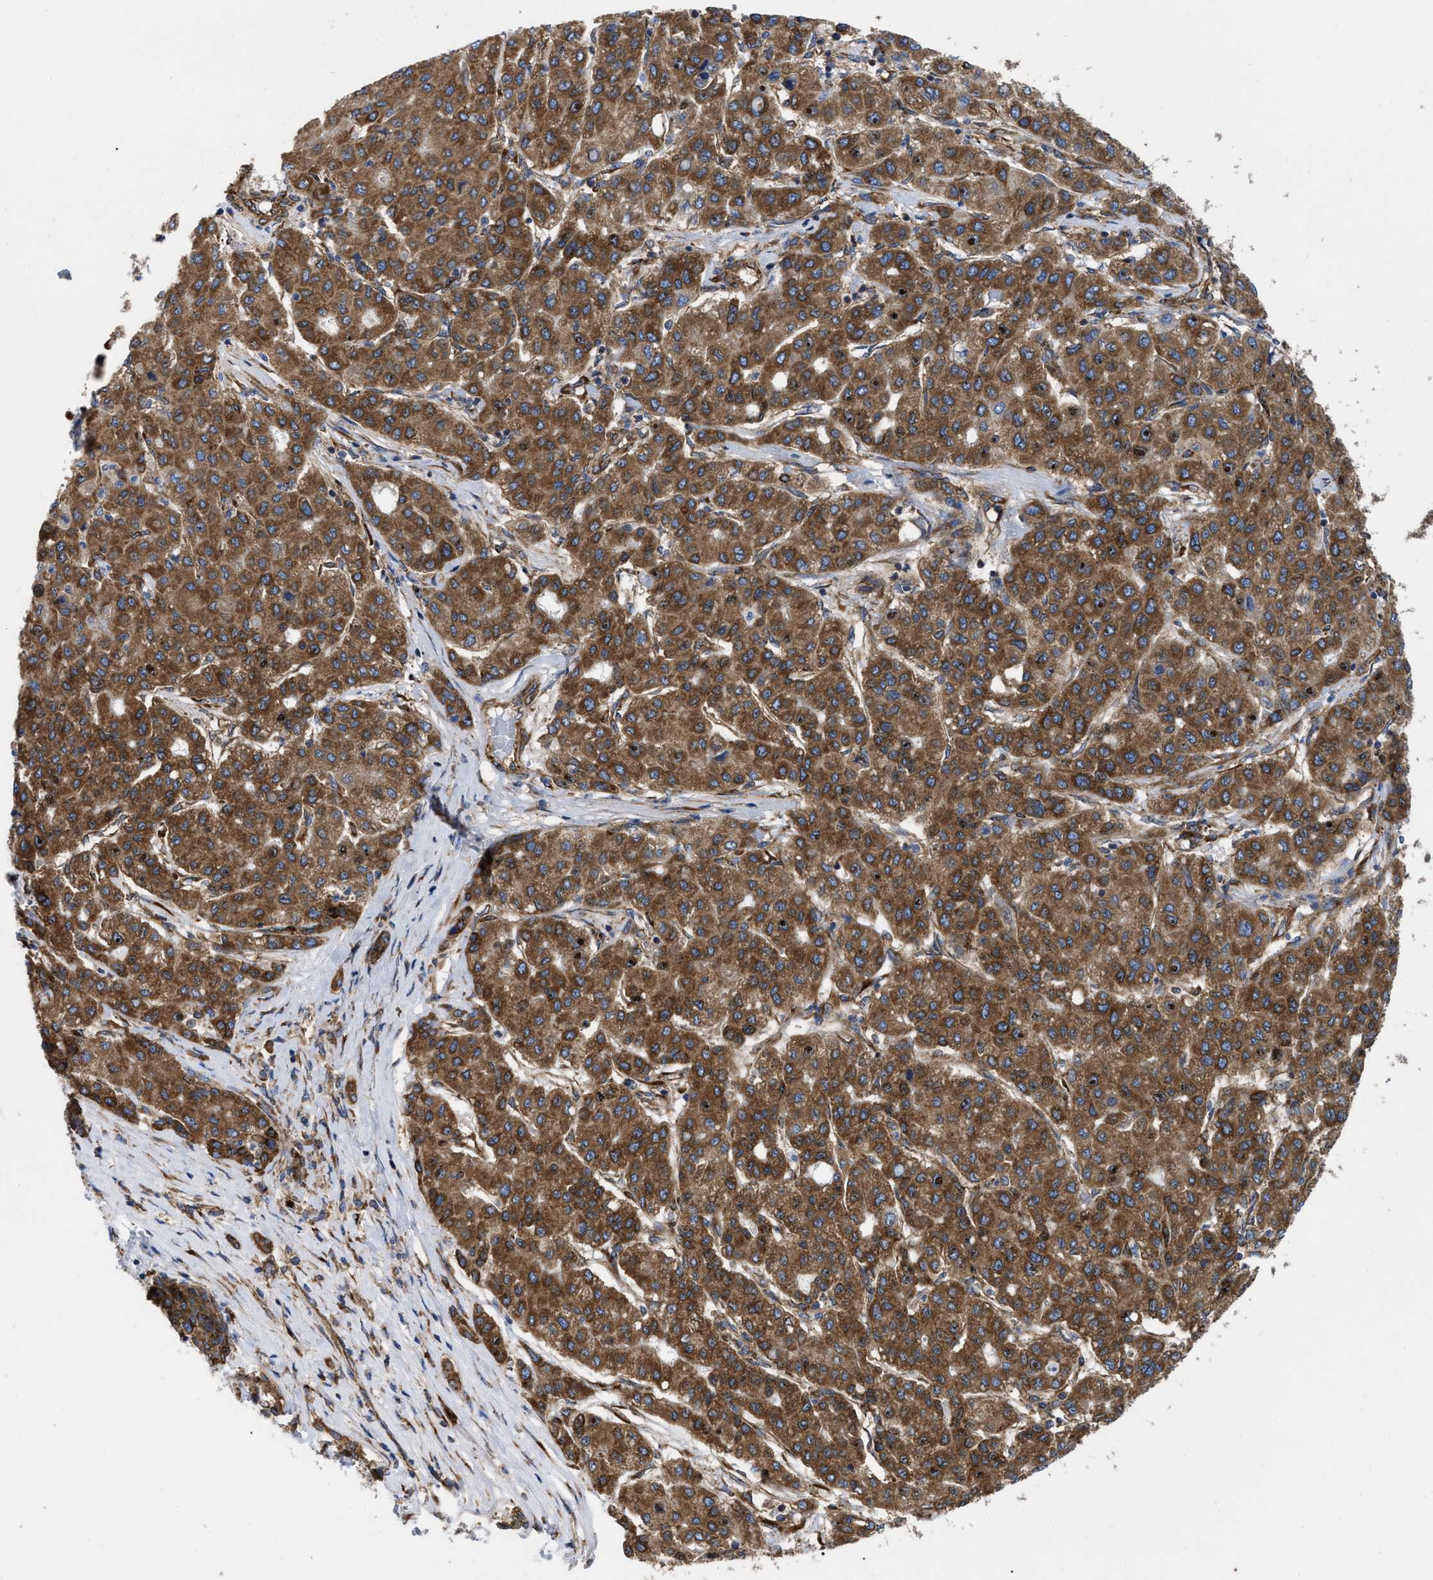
{"staining": {"intensity": "strong", "quantity": ">75%", "location": "cytoplasmic/membranous"}, "tissue": "liver cancer", "cell_type": "Tumor cells", "image_type": "cancer", "snomed": [{"axis": "morphology", "description": "Carcinoma, Hepatocellular, NOS"}, {"axis": "topography", "description": "Liver"}], "caption": "This is an image of IHC staining of liver cancer (hepatocellular carcinoma), which shows strong positivity in the cytoplasmic/membranous of tumor cells.", "gene": "FAM120A", "patient": {"sex": "male", "age": 65}}